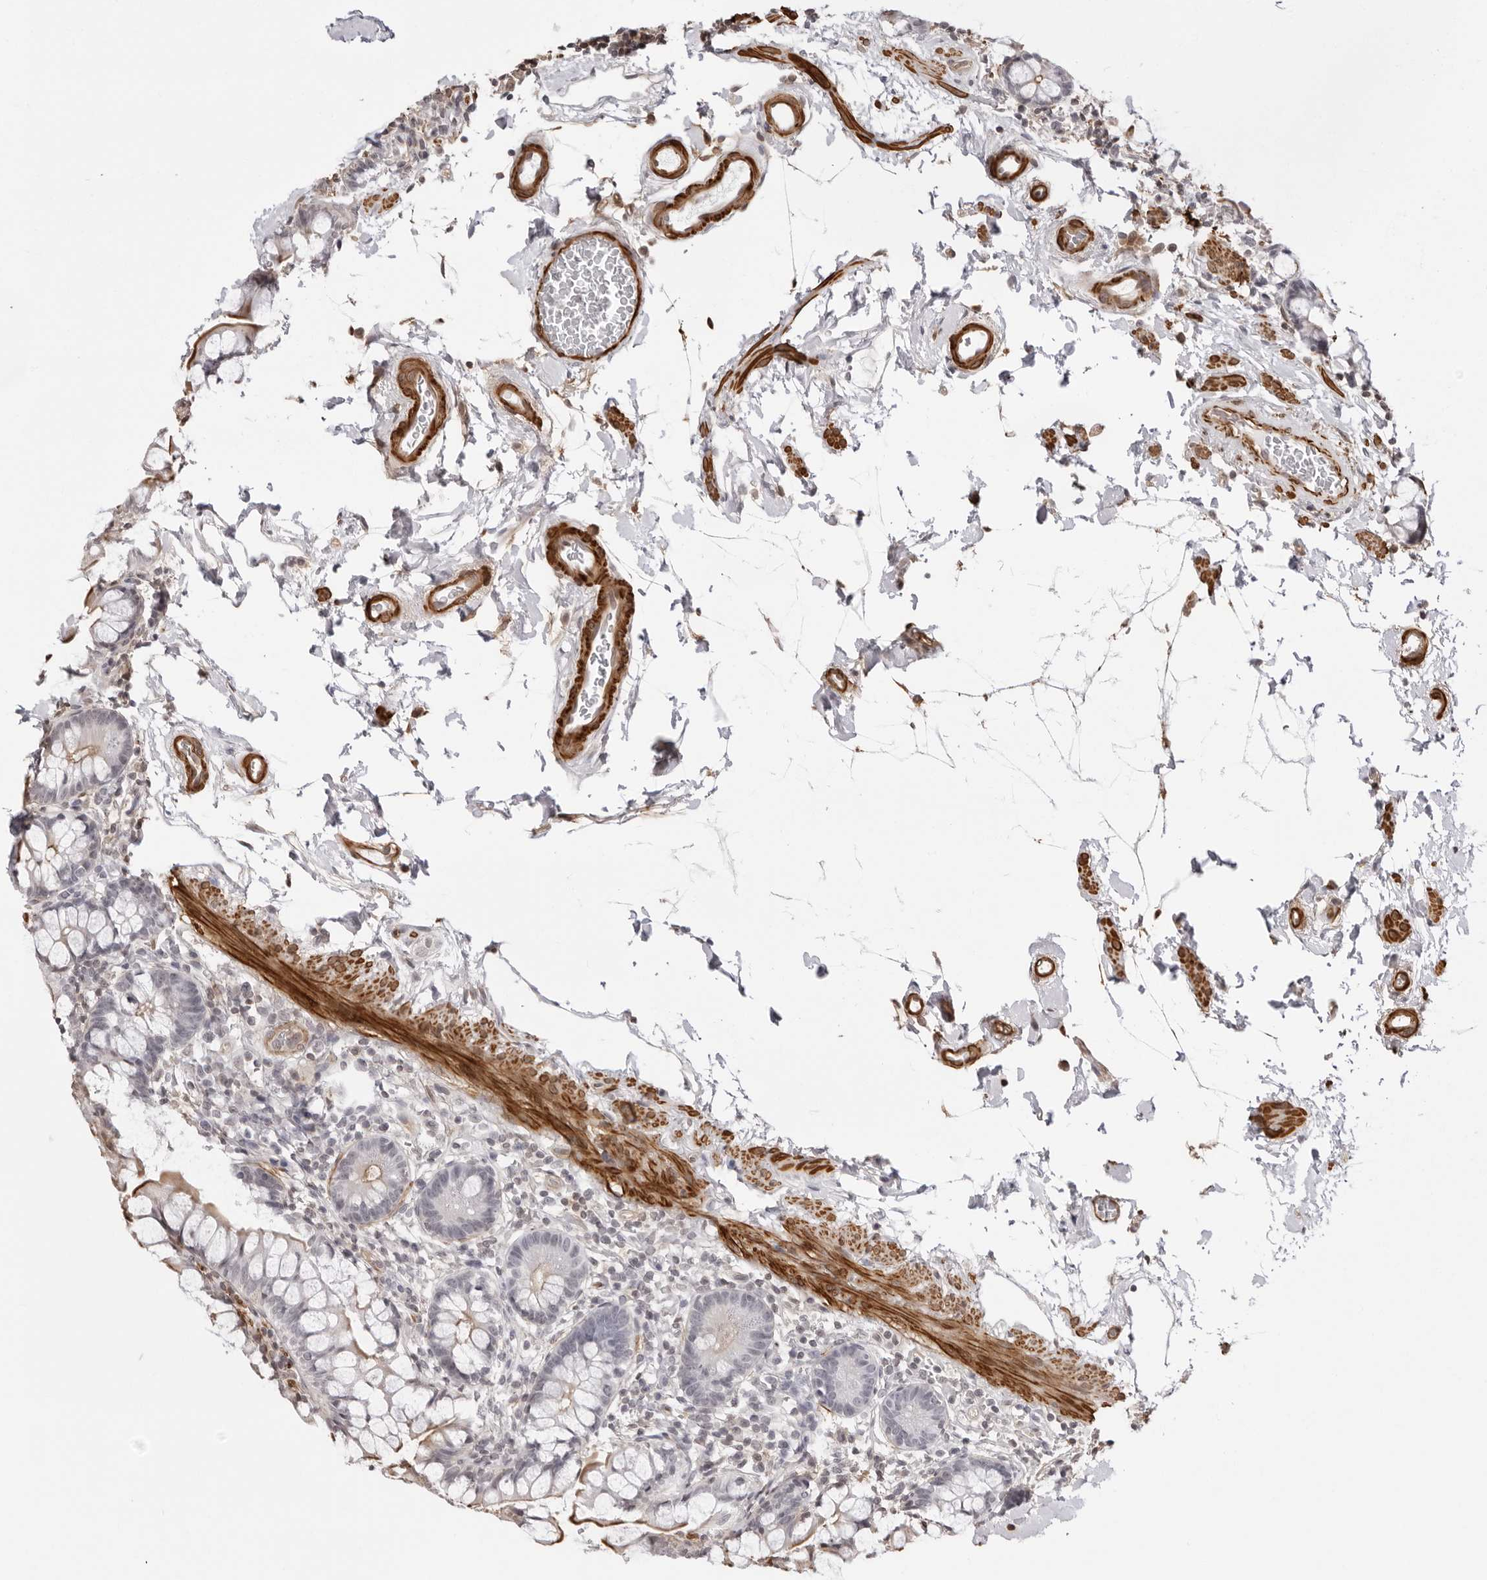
{"staining": {"intensity": "weak", "quantity": "<25%", "location": "cytoplasmic/membranous"}, "tissue": "small intestine", "cell_type": "Glandular cells", "image_type": "normal", "snomed": [{"axis": "morphology", "description": "Normal tissue, NOS"}, {"axis": "topography", "description": "Small intestine"}], "caption": "A high-resolution photomicrograph shows immunohistochemistry staining of normal small intestine, which shows no significant positivity in glandular cells.", "gene": "UNK", "patient": {"sex": "female", "age": 84}}